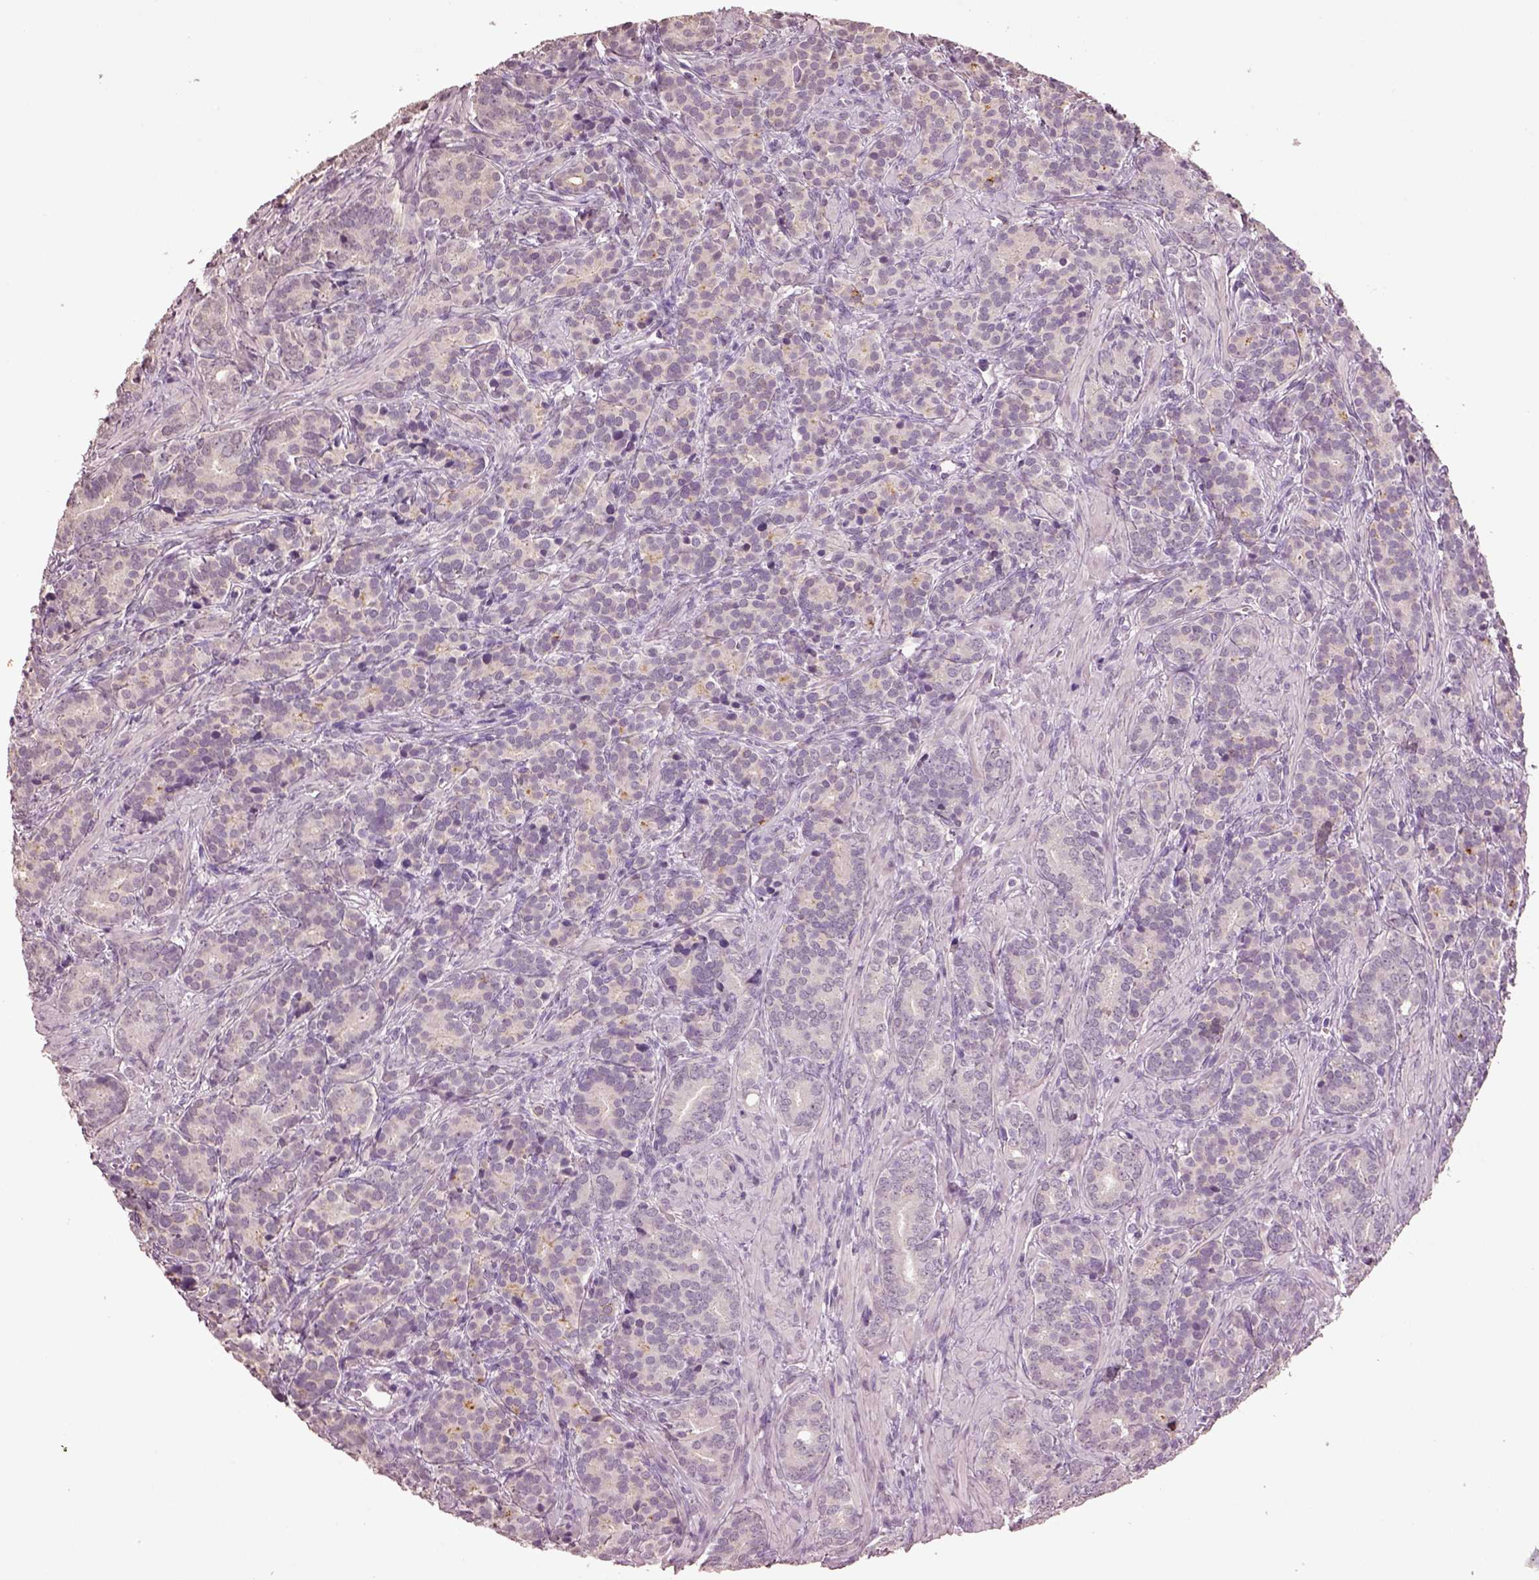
{"staining": {"intensity": "negative", "quantity": "none", "location": "none"}, "tissue": "prostate cancer", "cell_type": "Tumor cells", "image_type": "cancer", "snomed": [{"axis": "morphology", "description": "Adenocarcinoma, High grade"}, {"axis": "topography", "description": "Prostate"}], "caption": "Human prostate cancer (adenocarcinoma (high-grade)) stained for a protein using IHC demonstrates no positivity in tumor cells.", "gene": "KCNIP3", "patient": {"sex": "male", "age": 84}}